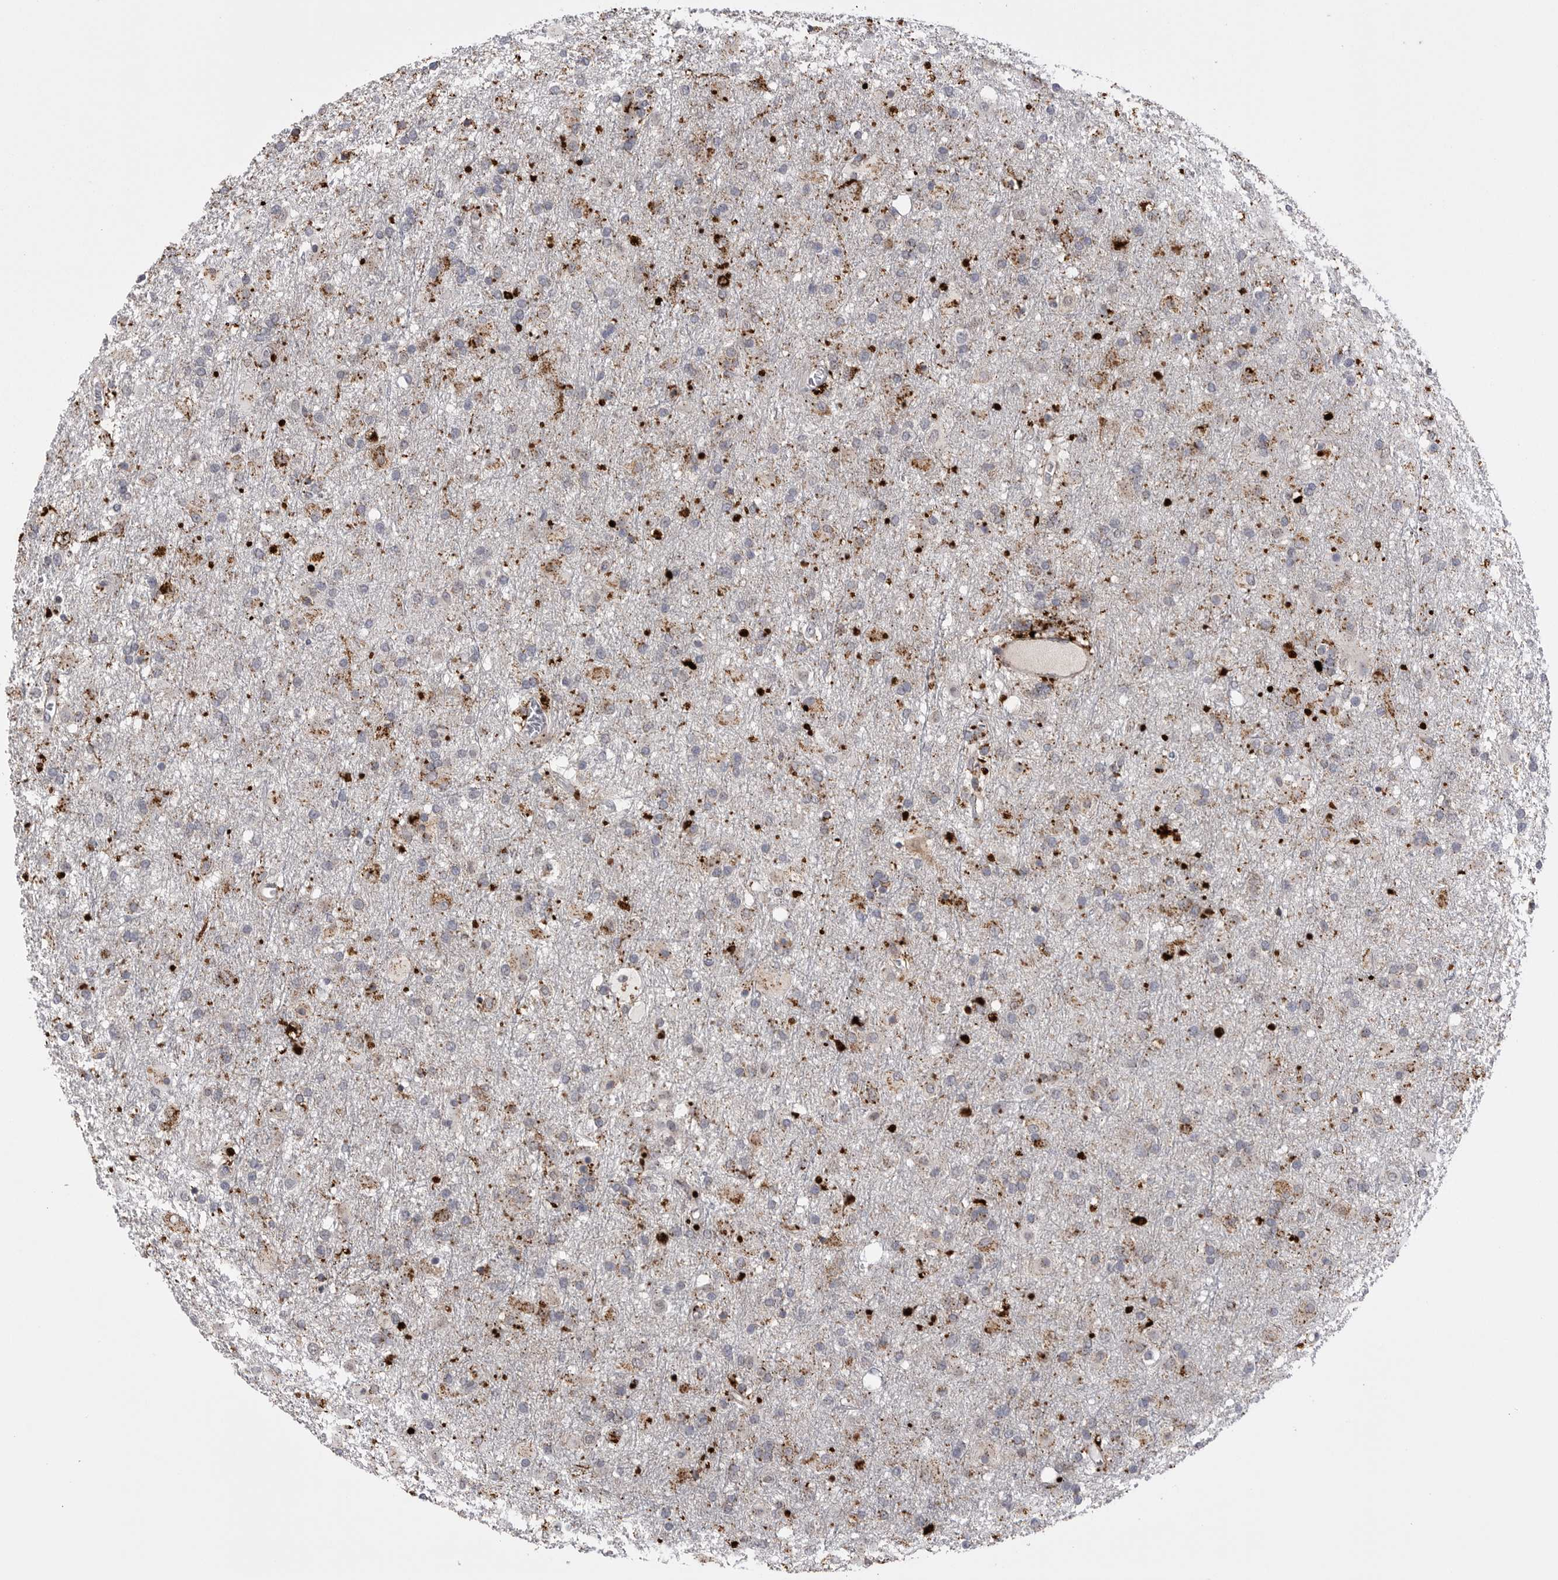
{"staining": {"intensity": "moderate", "quantity": "<25%", "location": "cytoplasmic/membranous"}, "tissue": "glioma", "cell_type": "Tumor cells", "image_type": "cancer", "snomed": [{"axis": "morphology", "description": "Glioma, malignant, Low grade"}, {"axis": "topography", "description": "Brain"}], "caption": "Protein analysis of glioma tissue shows moderate cytoplasmic/membranous positivity in about <25% of tumor cells. (brown staining indicates protein expression, while blue staining denotes nuclei).", "gene": "PSPN", "patient": {"sex": "male", "age": 65}}